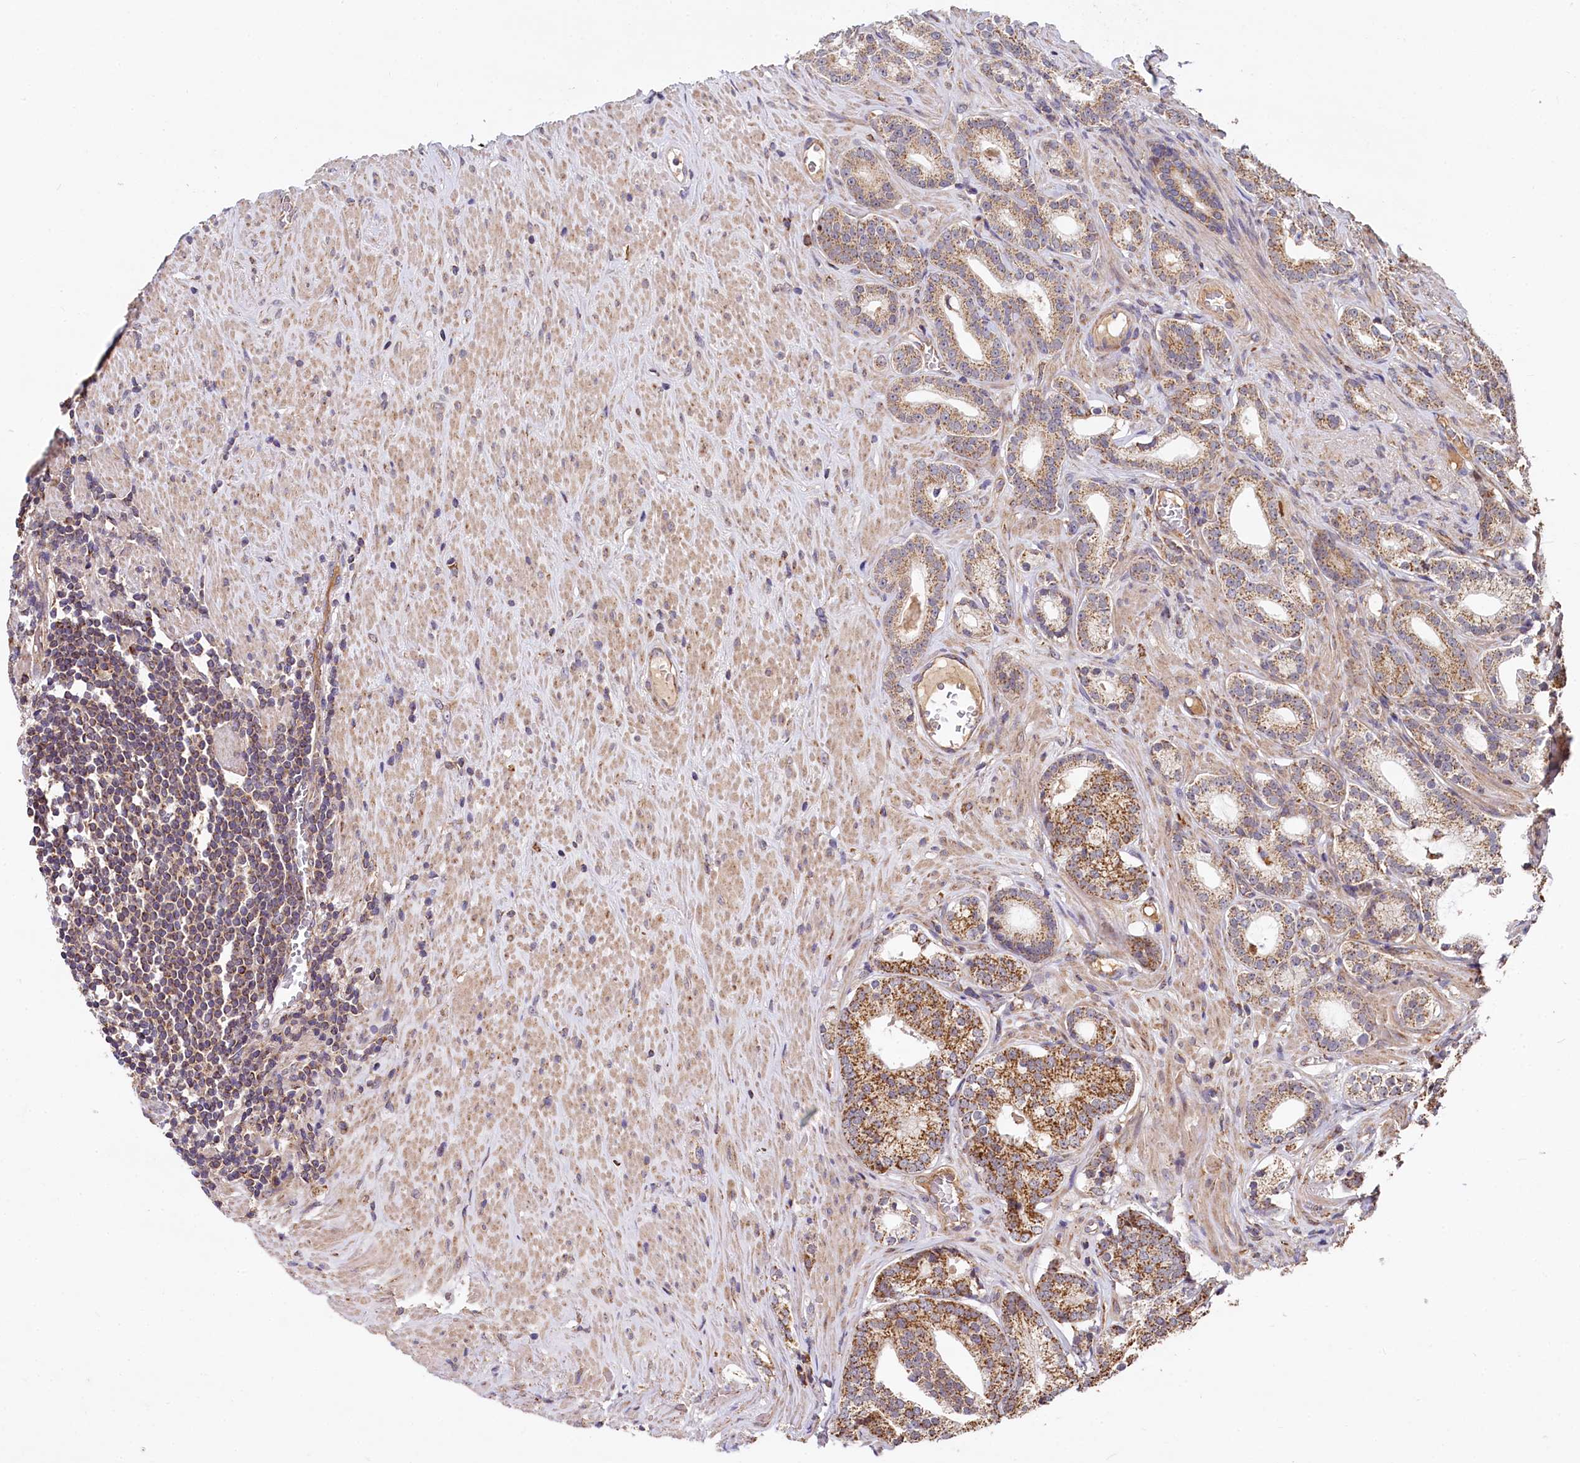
{"staining": {"intensity": "moderate", "quantity": ">75%", "location": "cytoplasmic/membranous"}, "tissue": "prostate cancer", "cell_type": "Tumor cells", "image_type": "cancer", "snomed": [{"axis": "morphology", "description": "Adenocarcinoma, Low grade"}, {"axis": "topography", "description": "Prostate"}], "caption": "Approximately >75% of tumor cells in prostate low-grade adenocarcinoma display moderate cytoplasmic/membranous protein positivity as visualized by brown immunohistochemical staining.", "gene": "SPRYD3", "patient": {"sex": "male", "age": 71}}